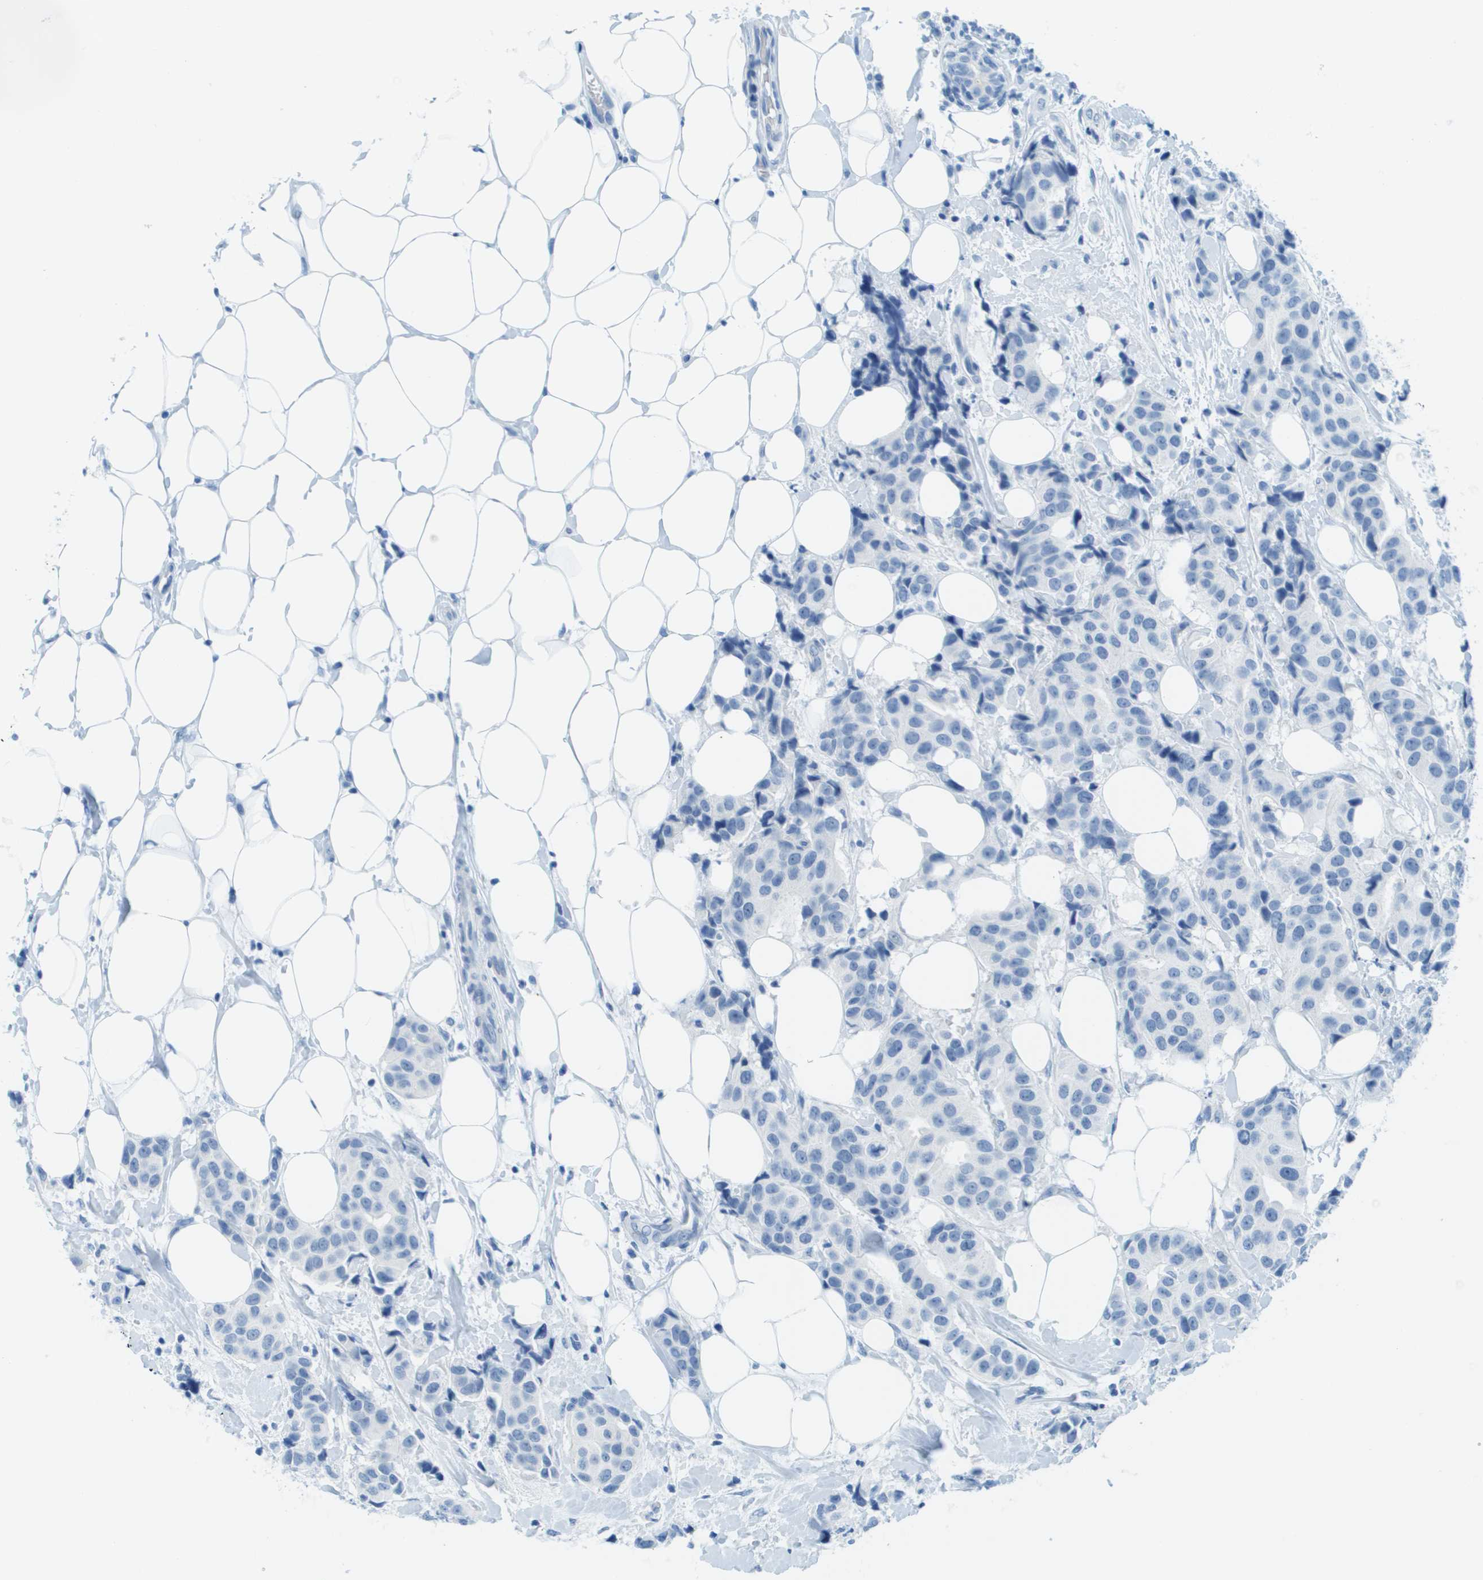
{"staining": {"intensity": "negative", "quantity": "none", "location": "none"}, "tissue": "breast cancer", "cell_type": "Tumor cells", "image_type": "cancer", "snomed": [{"axis": "morphology", "description": "Normal tissue, NOS"}, {"axis": "morphology", "description": "Duct carcinoma"}, {"axis": "topography", "description": "Breast"}], "caption": "Immunohistochemistry of infiltrating ductal carcinoma (breast) demonstrates no staining in tumor cells. Brightfield microscopy of IHC stained with DAB (brown) and hematoxylin (blue), captured at high magnification.", "gene": "CDHR2", "patient": {"sex": "female", "age": 39}}